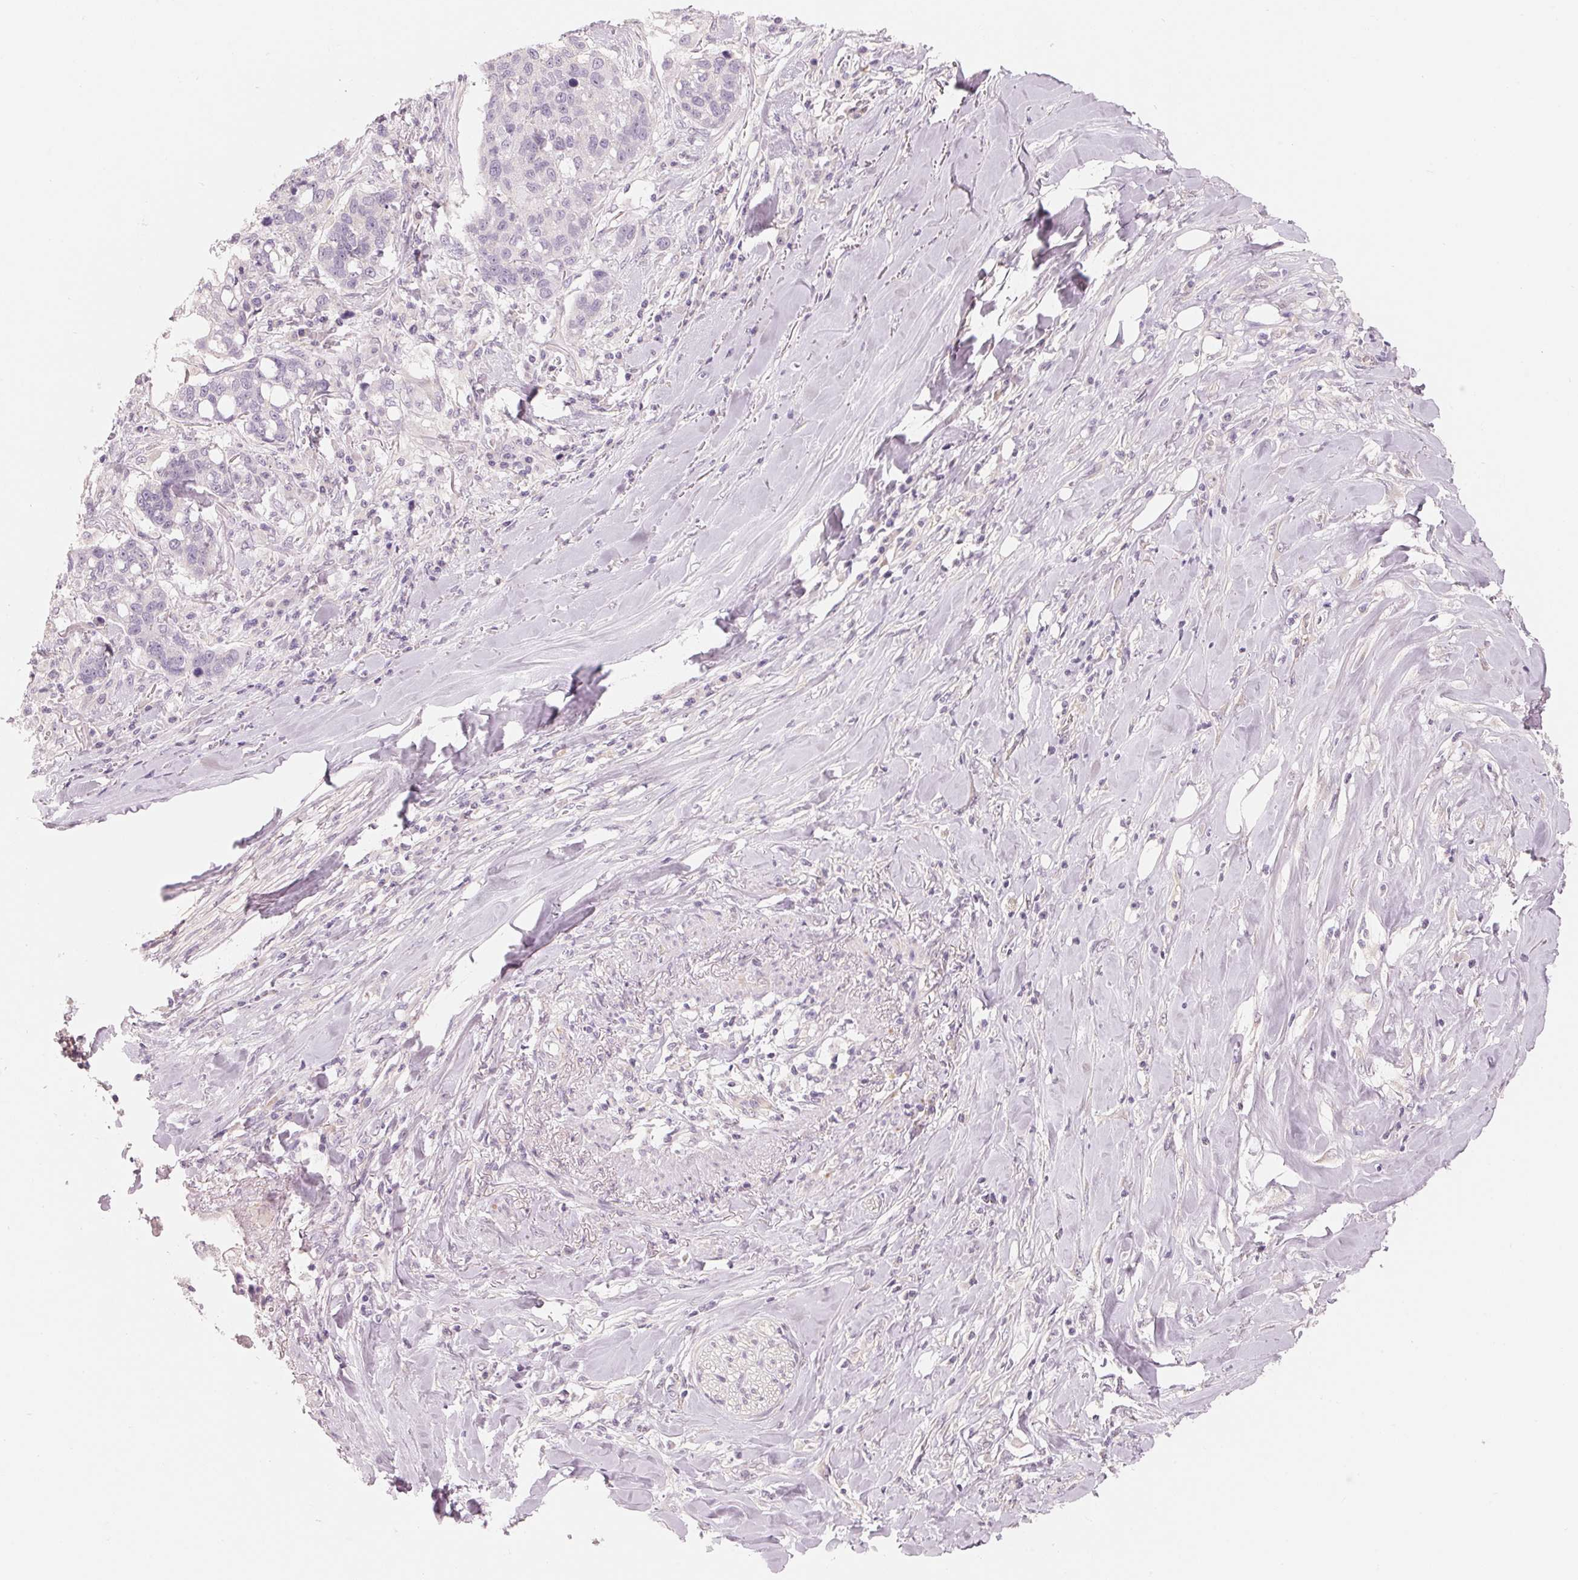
{"staining": {"intensity": "negative", "quantity": "none", "location": "none"}, "tissue": "lung cancer", "cell_type": "Tumor cells", "image_type": "cancer", "snomed": [{"axis": "morphology", "description": "Squamous cell carcinoma, NOS"}, {"axis": "topography", "description": "Lymph node"}, {"axis": "topography", "description": "Lung"}], "caption": "Tumor cells are negative for protein expression in human lung cancer. Brightfield microscopy of IHC stained with DAB (brown) and hematoxylin (blue), captured at high magnification.", "gene": "CFHR2", "patient": {"sex": "male", "age": 61}}